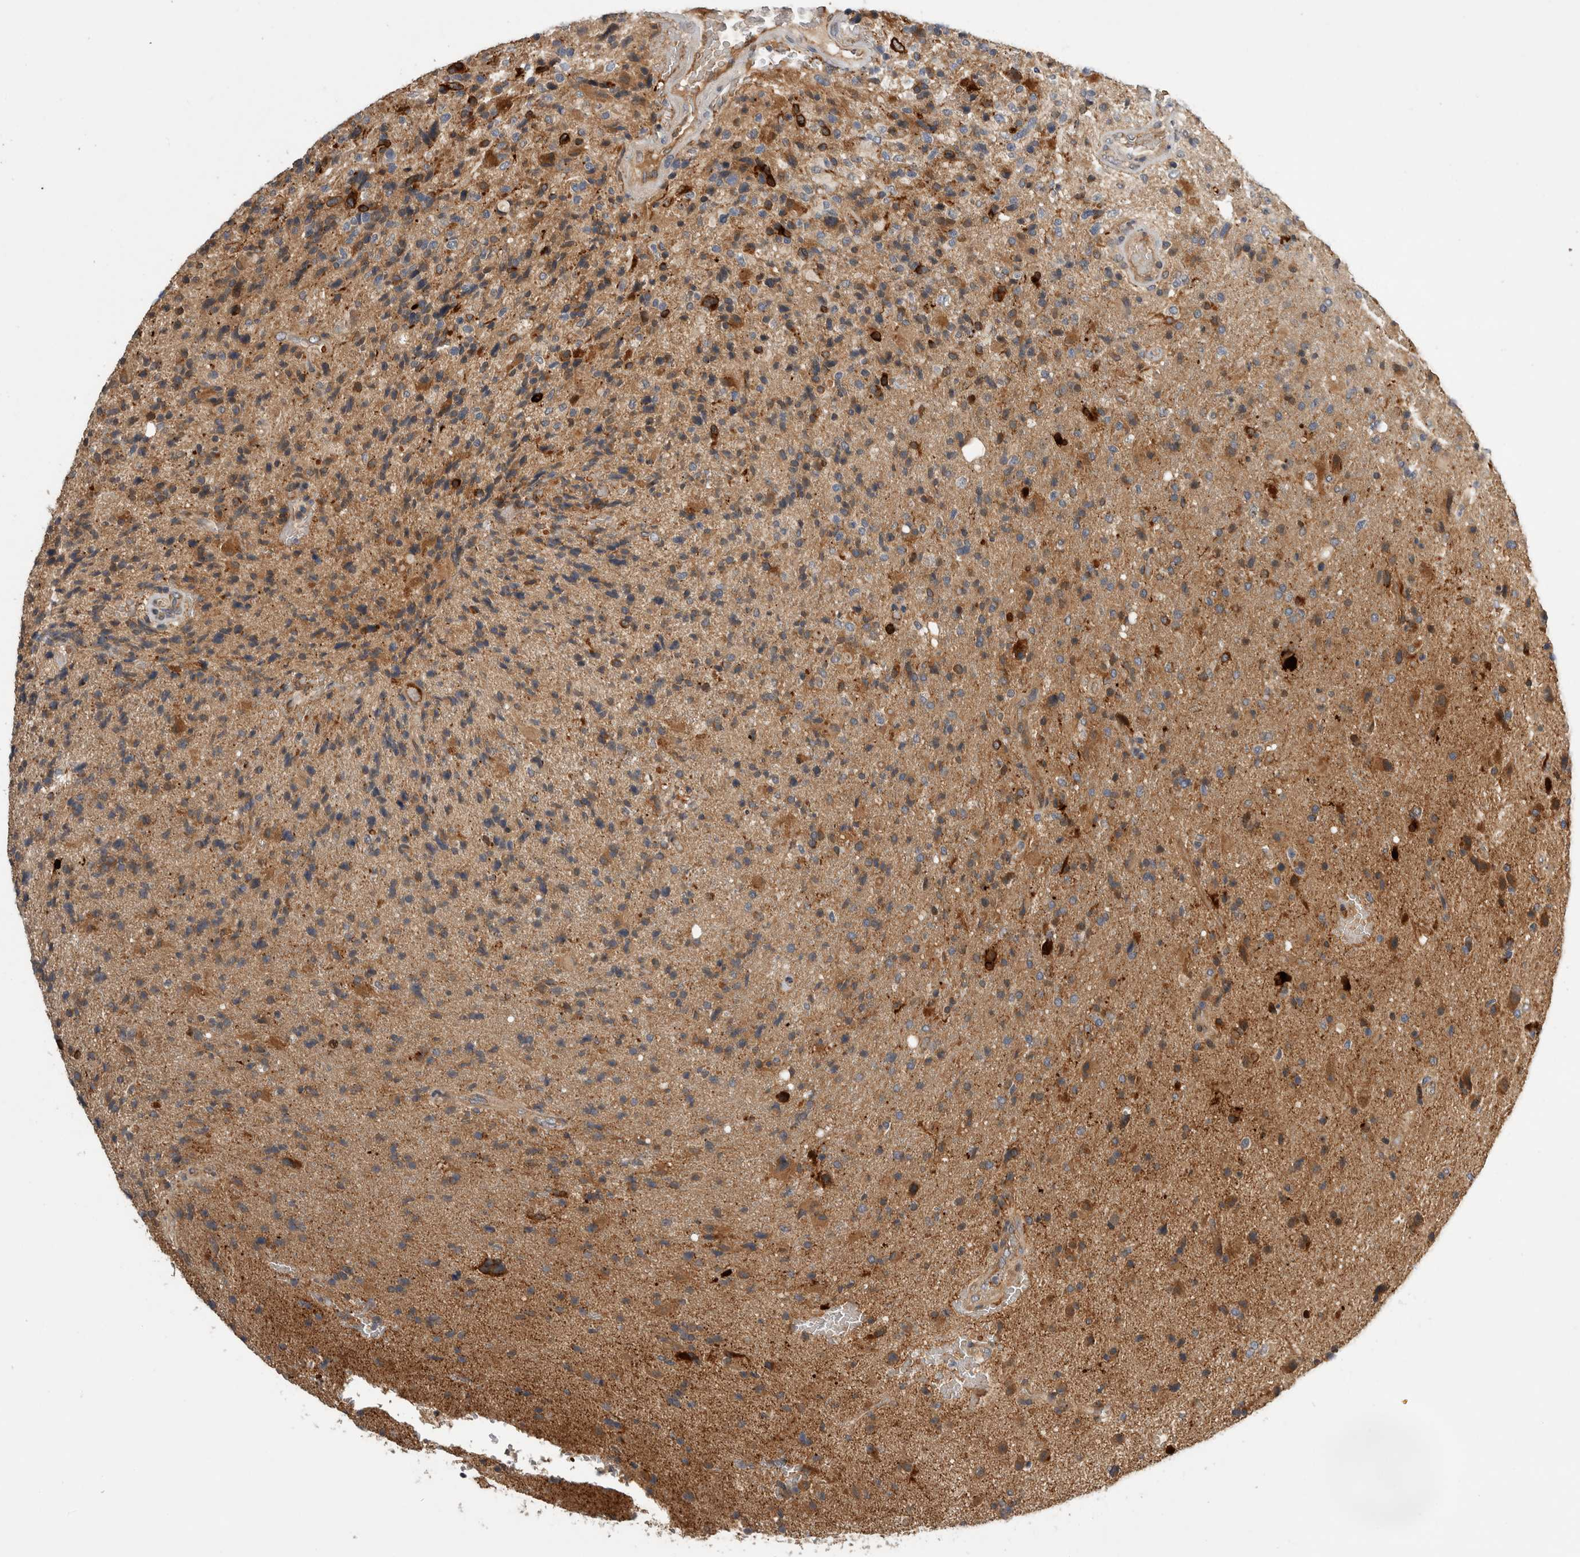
{"staining": {"intensity": "moderate", "quantity": "25%-75%", "location": "cytoplasmic/membranous"}, "tissue": "glioma", "cell_type": "Tumor cells", "image_type": "cancer", "snomed": [{"axis": "morphology", "description": "Glioma, malignant, High grade"}, {"axis": "topography", "description": "Brain"}], "caption": "Tumor cells exhibit medium levels of moderate cytoplasmic/membranous positivity in about 25%-75% of cells in malignant high-grade glioma.", "gene": "APOL2", "patient": {"sex": "male", "age": 72}}